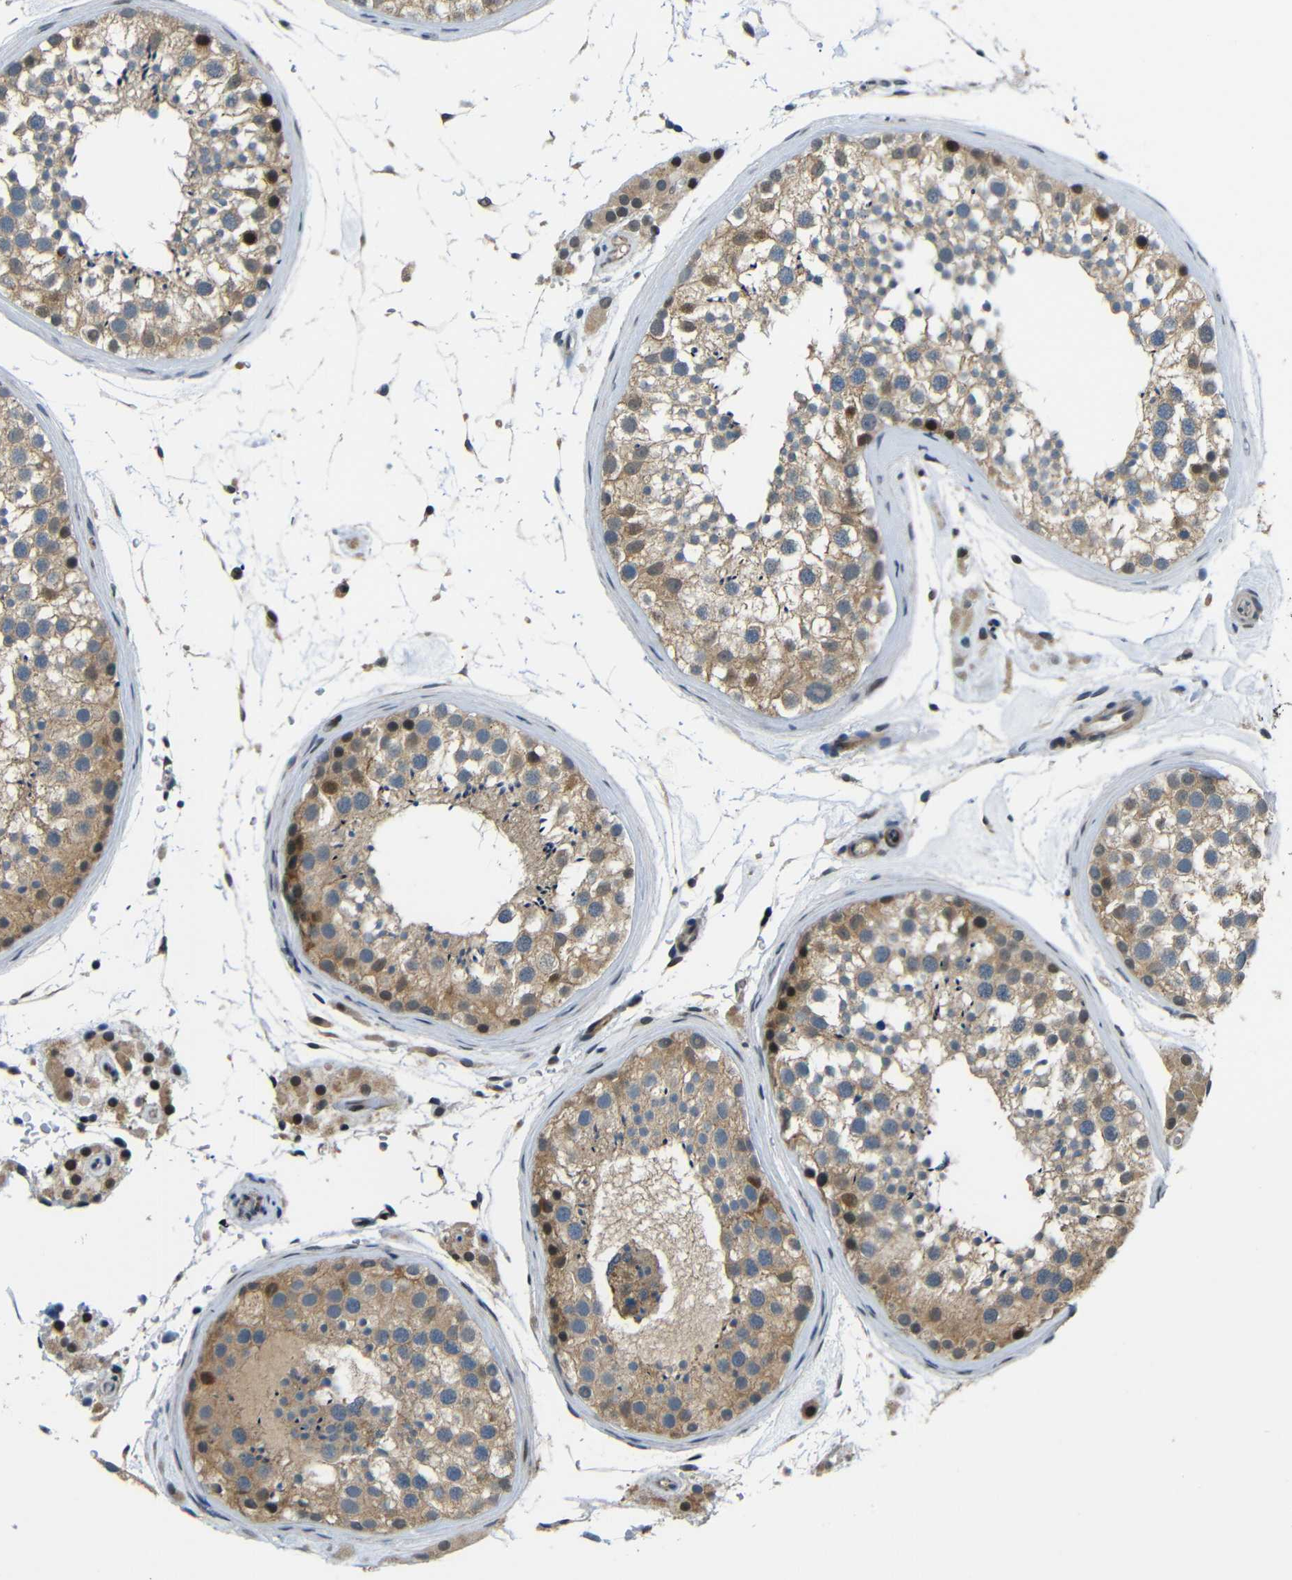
{"staining": {"intensity": "moderate", "quantity": ">75%", "location": "cytoplasmic/membranous,nuclear"}, "tissue": "testis", "cell_type": "Cells in seminiferous ducts", "image_type": "normal", "snomed": [{"axis": "morphology", "description": "Normal tissue, NOS"}, {"axis": "topography", "description": "Testis"}], "caption": "The image exhibits immunohistochemical staining of benign testis. There is moderate cytoplasmic/membranous,nuclear expression is appreciated in about >75% of cells in seminiferous ducts. (Stains: DAB in brown, nuclei in blue, Microscopy: brightfield microscopy at high magnification).", "gene": "SYDE1", "patient": {"sex": "male", "age": 46}}